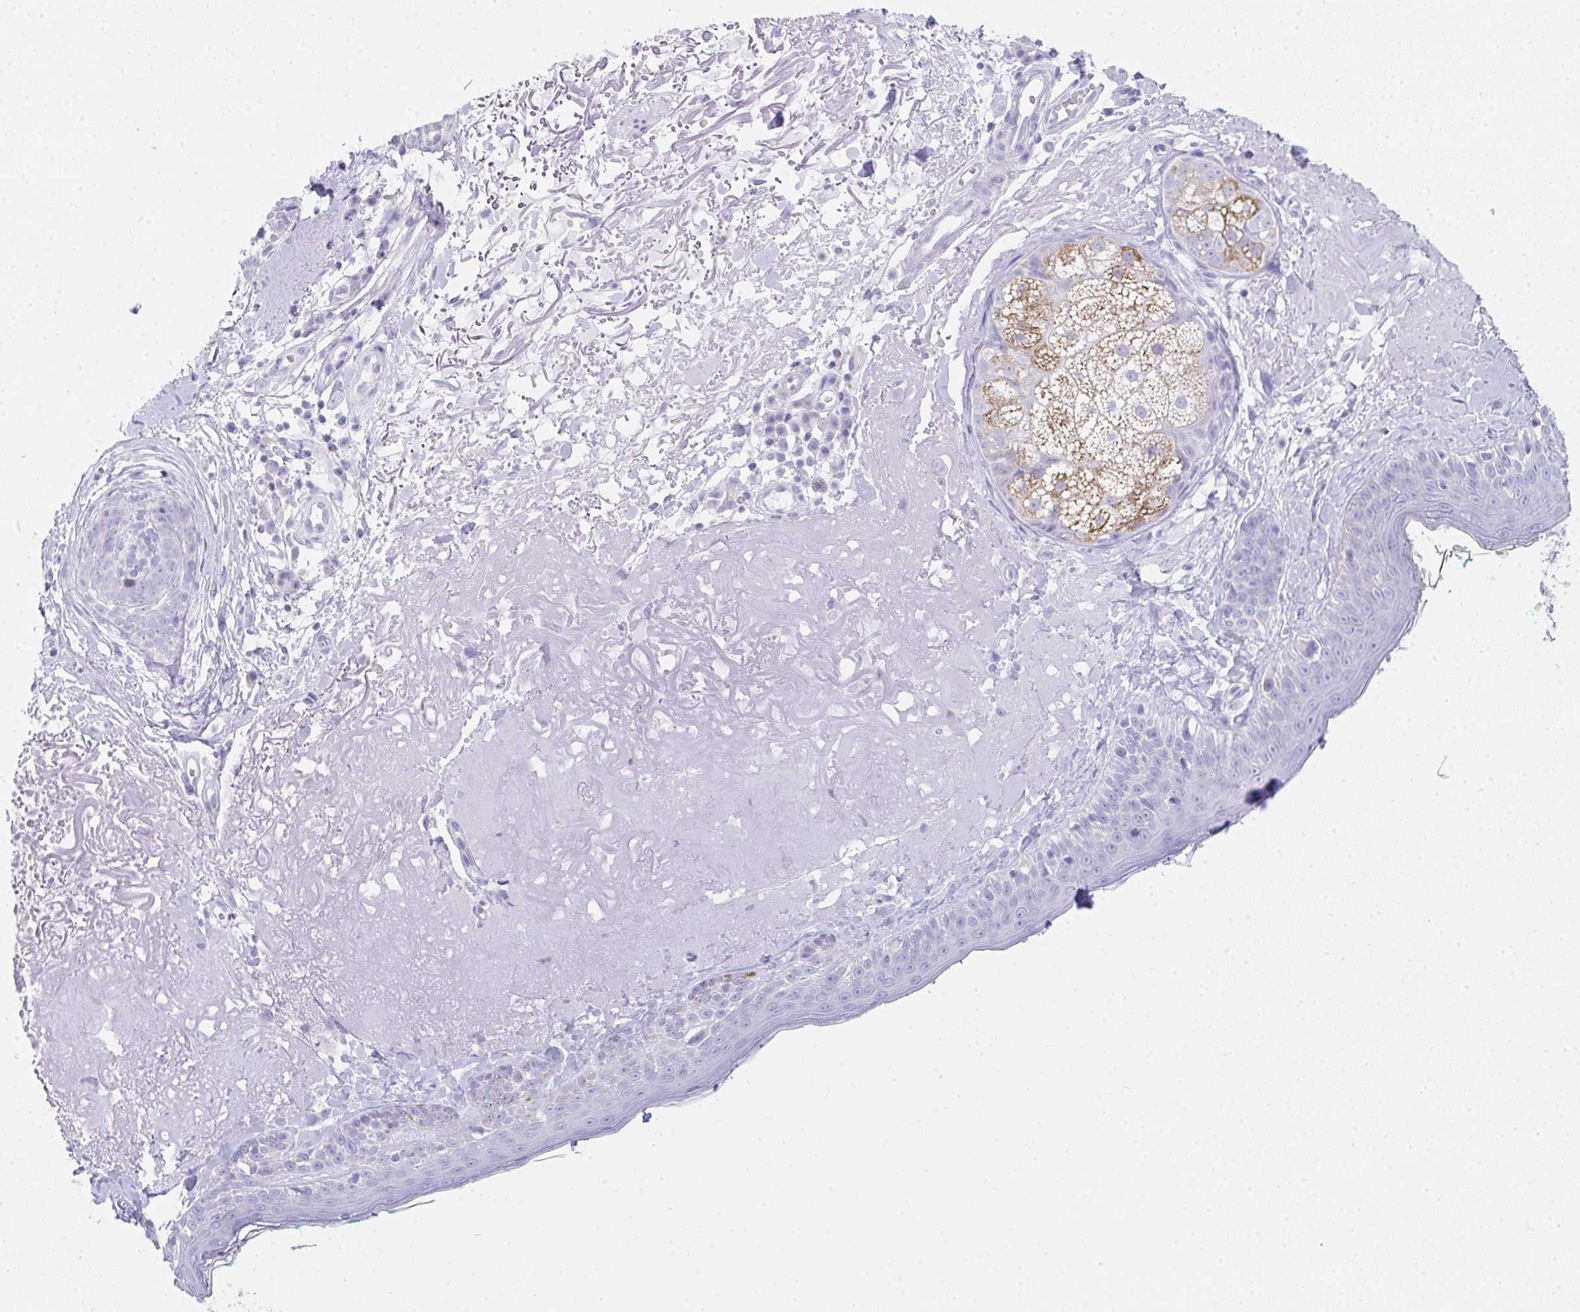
{"staining": {"intensity": "negative", "quantity": "none", "location": "none"}, "tissue": "skin", "cell_type": "Fibroblasts", "image_type": "normal", "snomed": [{"axis": "morphology", "description": "Normal tissue, NOS"}, {"axis": "topography", "description": "Skin"}], "caption": "Immunohistochemistry image of benign skin: human skin stained with DAB reveals no significant protein staining in fibroblasts.", "gene": "RLF", "patient": {"sex": "male", "age": 73}}